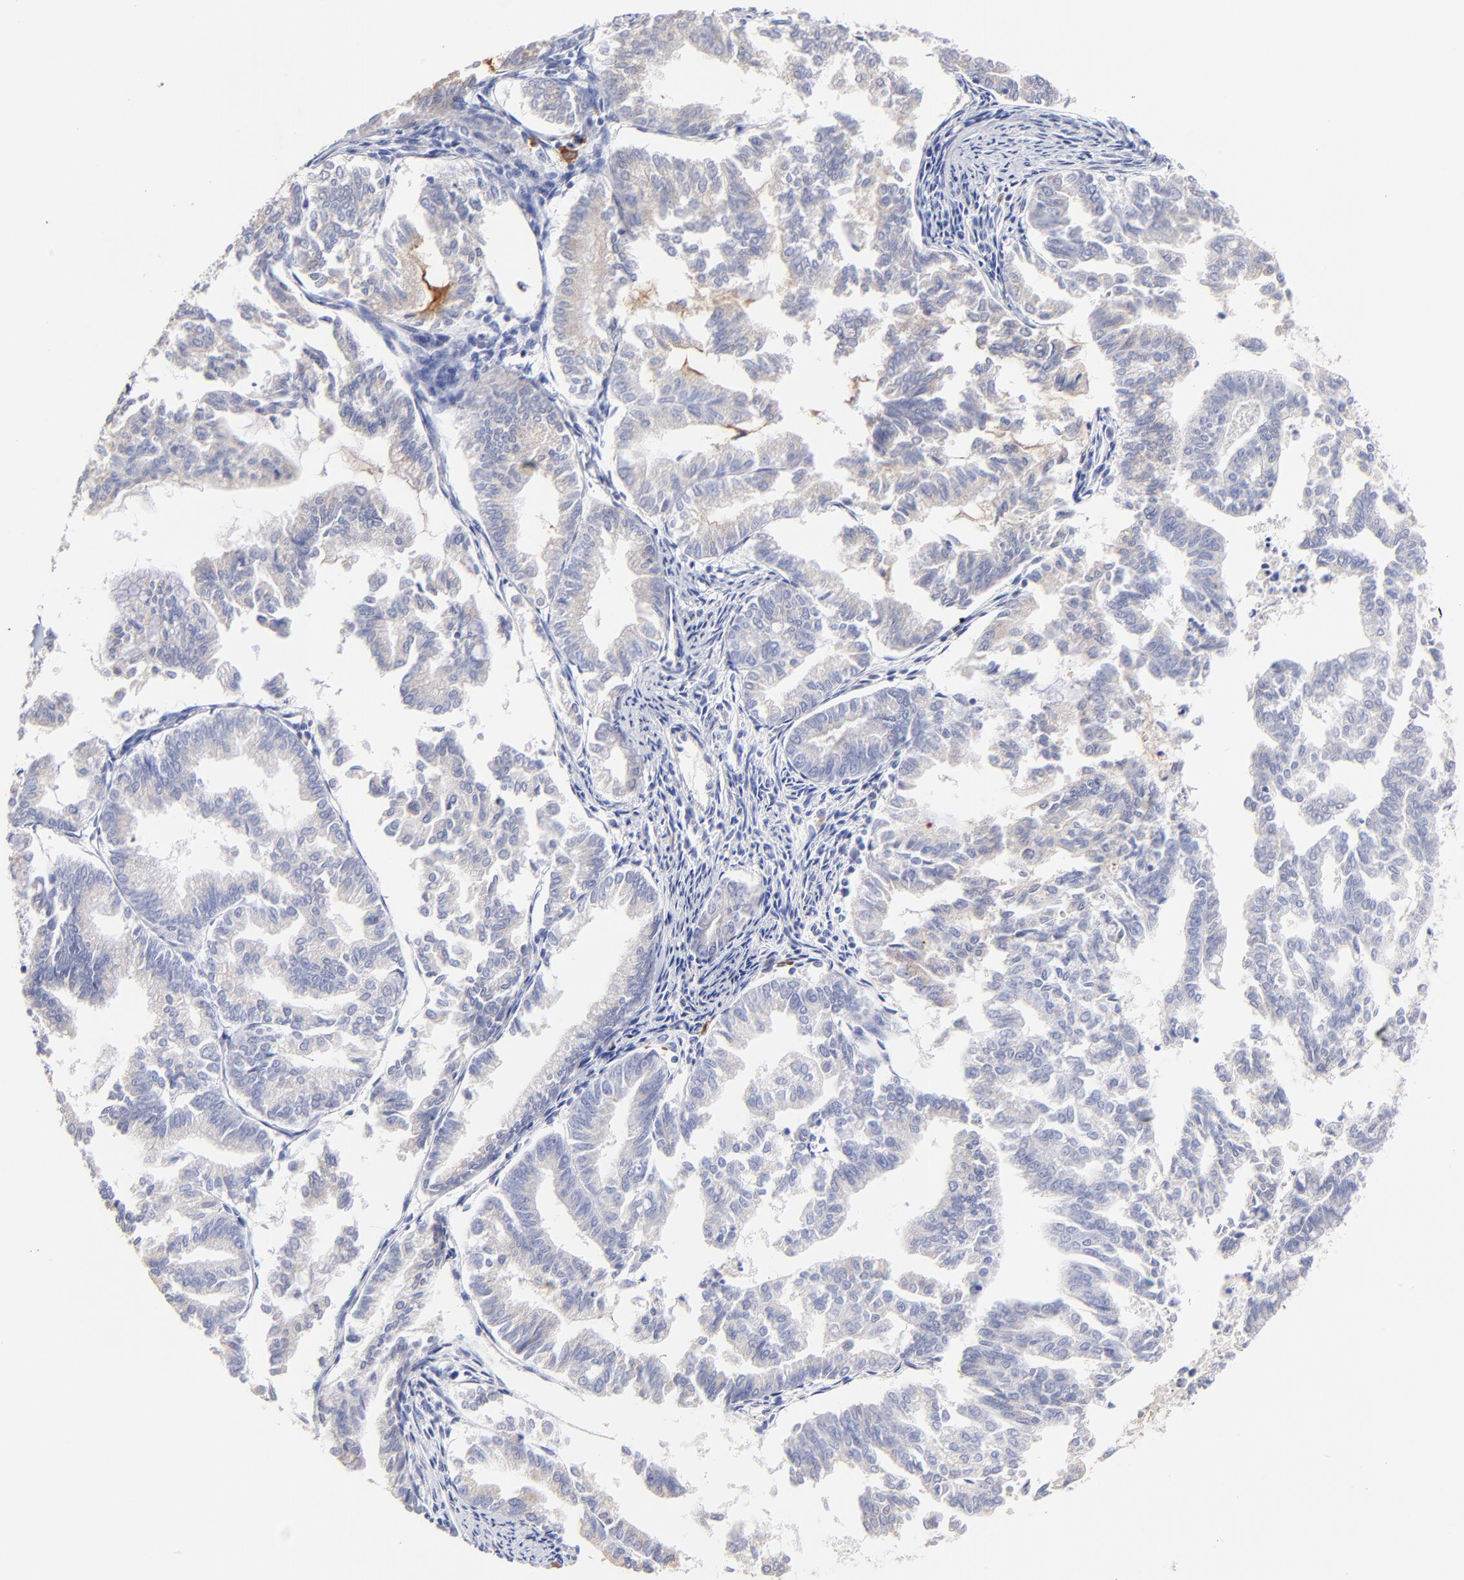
{"staining": {"intensity": "negative", "quantity": "none", "location": "none"}, "tissue": "endometrial cancer", "cell_type": "Tumor cells", "image_type": "cancer", "snomed": [{"axis": "morphology", "description": "Adenocarcinoma, NOS"}, {"axis": "topography", "description": "Endometrium"}], "caption": "Endometrial adenocarcinoma was stained to show a protein in brown. There is no significant expression in tumor cells.", "gene": "ASB9", "patient": {"sex": "female", "age": 79}}